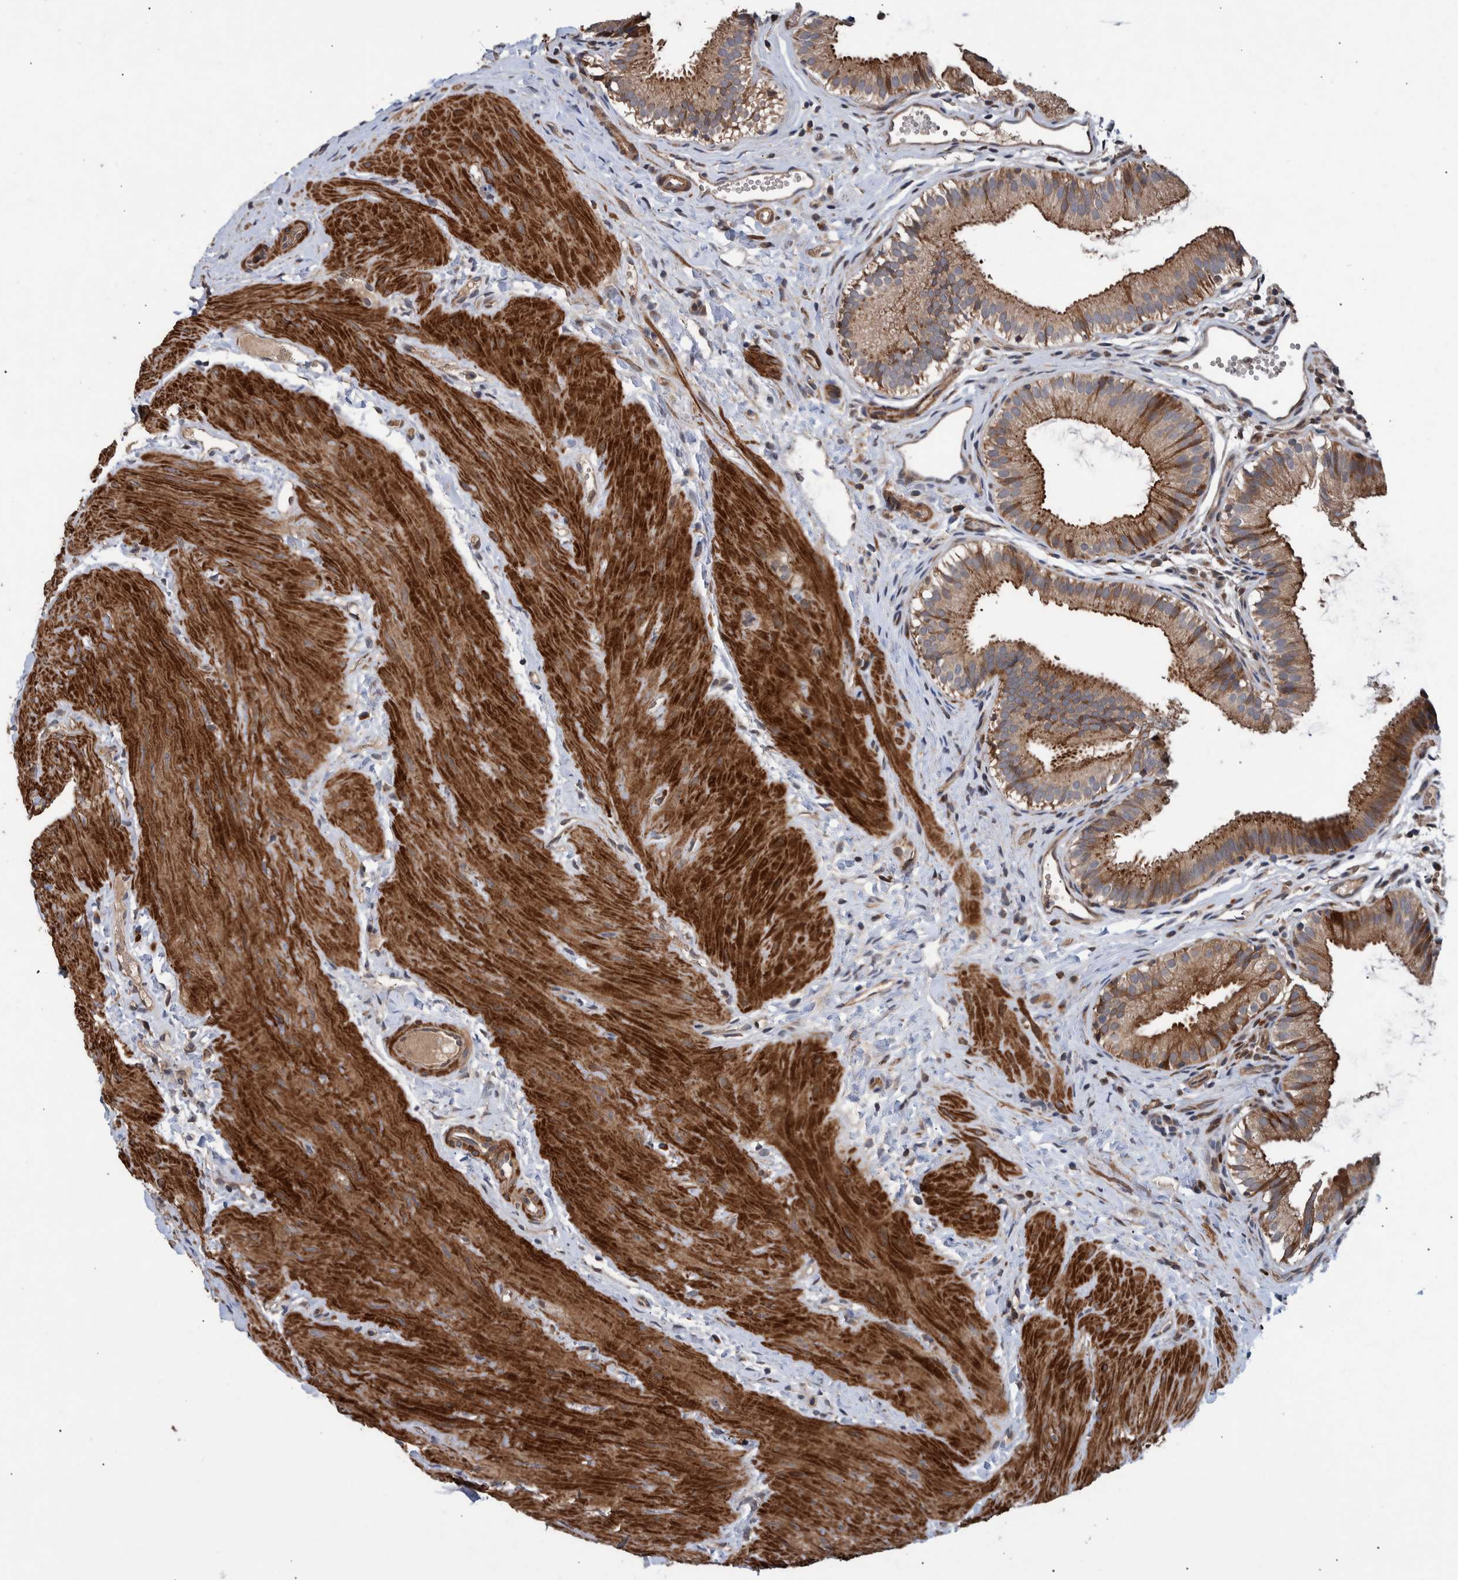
{"staining": {"intensity": "strong", "quantity": ">75%", "location": "cytoplasmic/membranous"}, "tissue": "gallbladder", "cell_type": "Glandular cells", "image_type": "normal", "snomed": [{"axis": "morphology", "description": "Normal tissue, NOS"}, {"axis": "topography", "description": "Gallbladder"}], "caption": "Glandular cells display strong cytoplasmic/membranous staining in about >75% of cells in unremarkable gallbladder.", "gene": "B3GNTL1", "patient": {"sex": "female", "age": 26}}